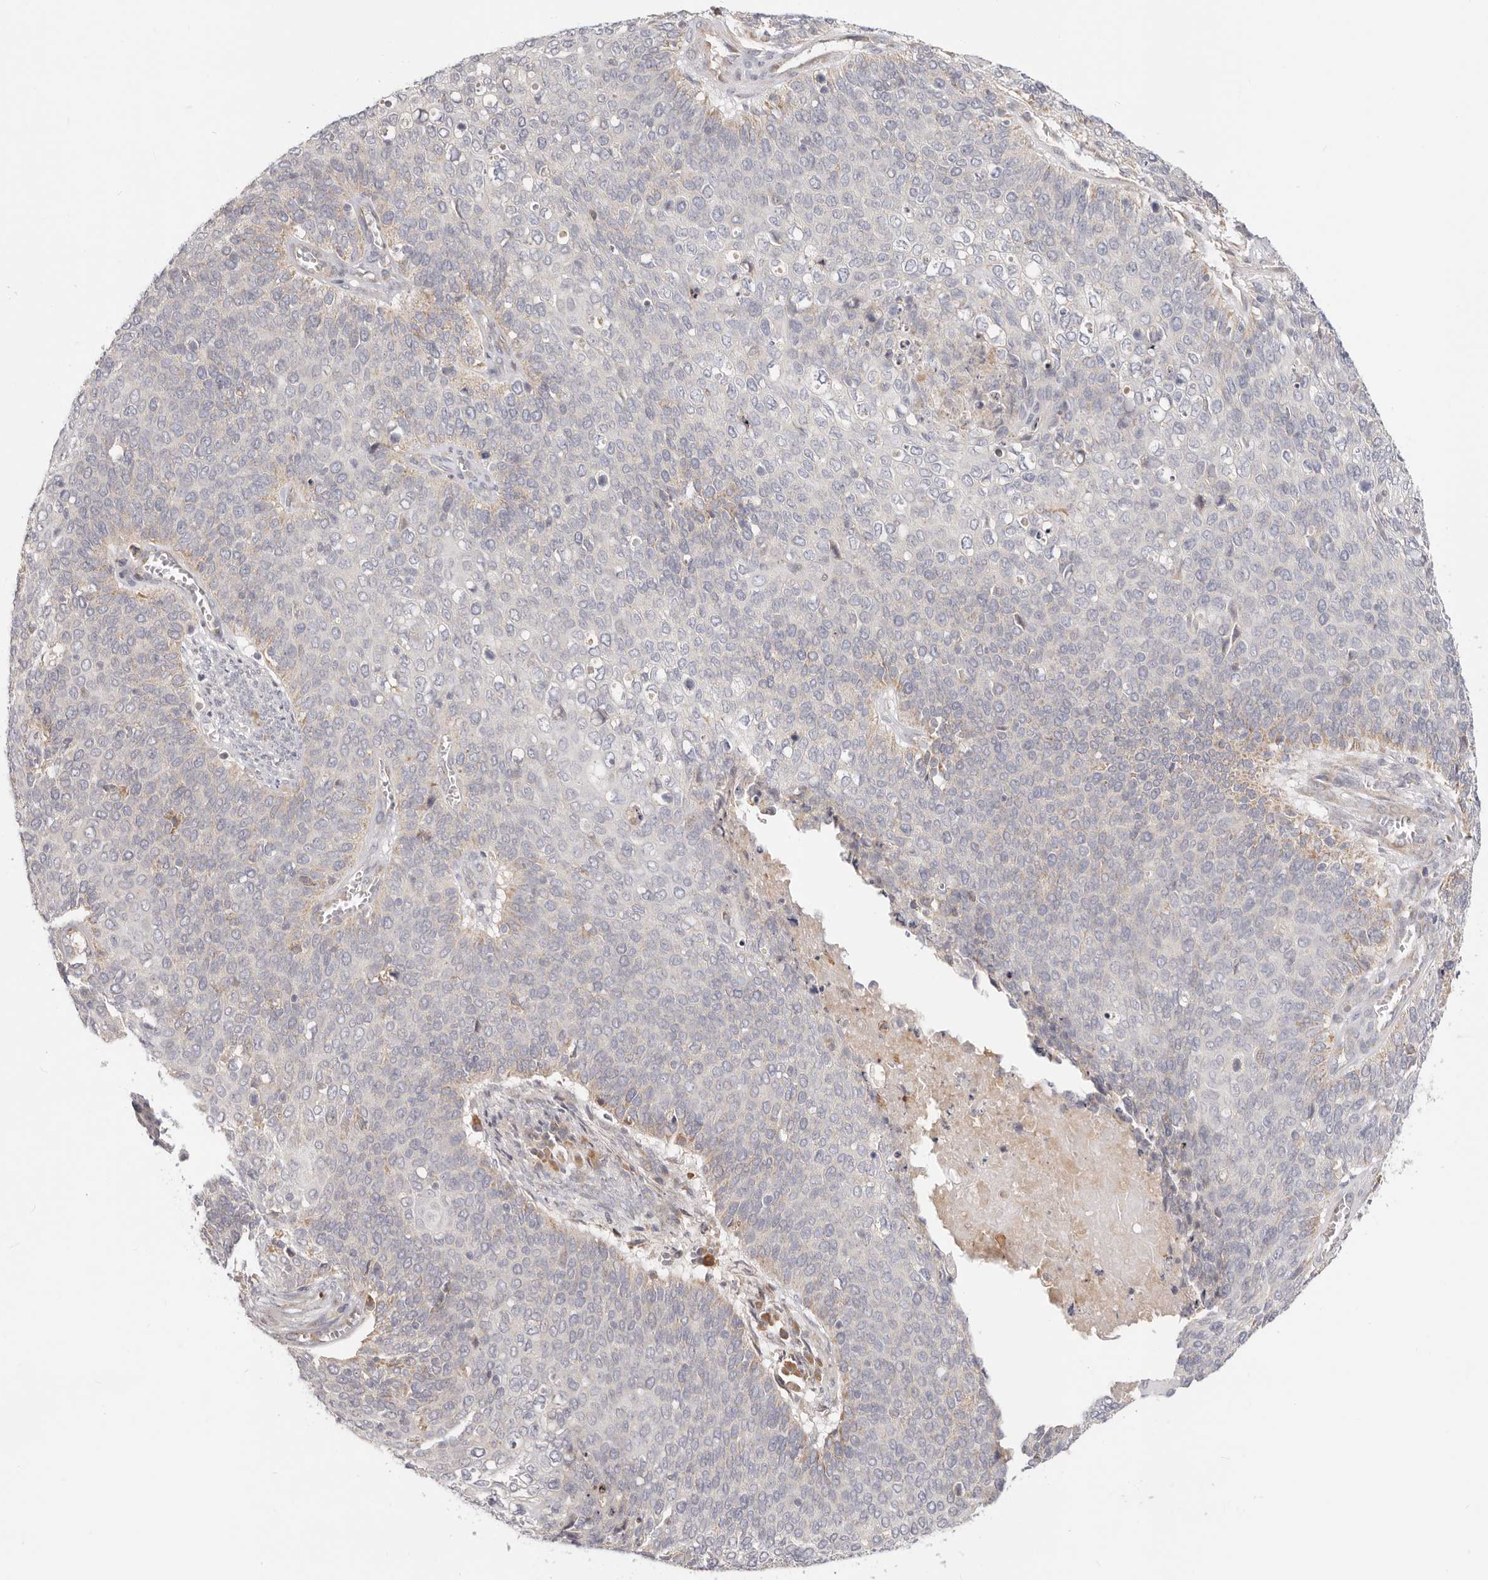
{"staining": {"intensity": "negative", "quantity": "none", "location": "none"}, "tissue": "cervical cancer", "cell_type": "Tumor cells", "image_type": "cancer", "snomed": [{"axis": "morphology", "description": "Squamous cell carcinoma, NOS"}, {"axis": "topography", "description": "Cervix"}], "caption": "Immunohistochemistry (IHC) histopathology image of human cervical squamous cell carcinoma stained for a protein (brown), which demonstrates no positivity in tumor cells.", "gene": "TFB2M", "patient": {"sex": "female", "age": 39}}